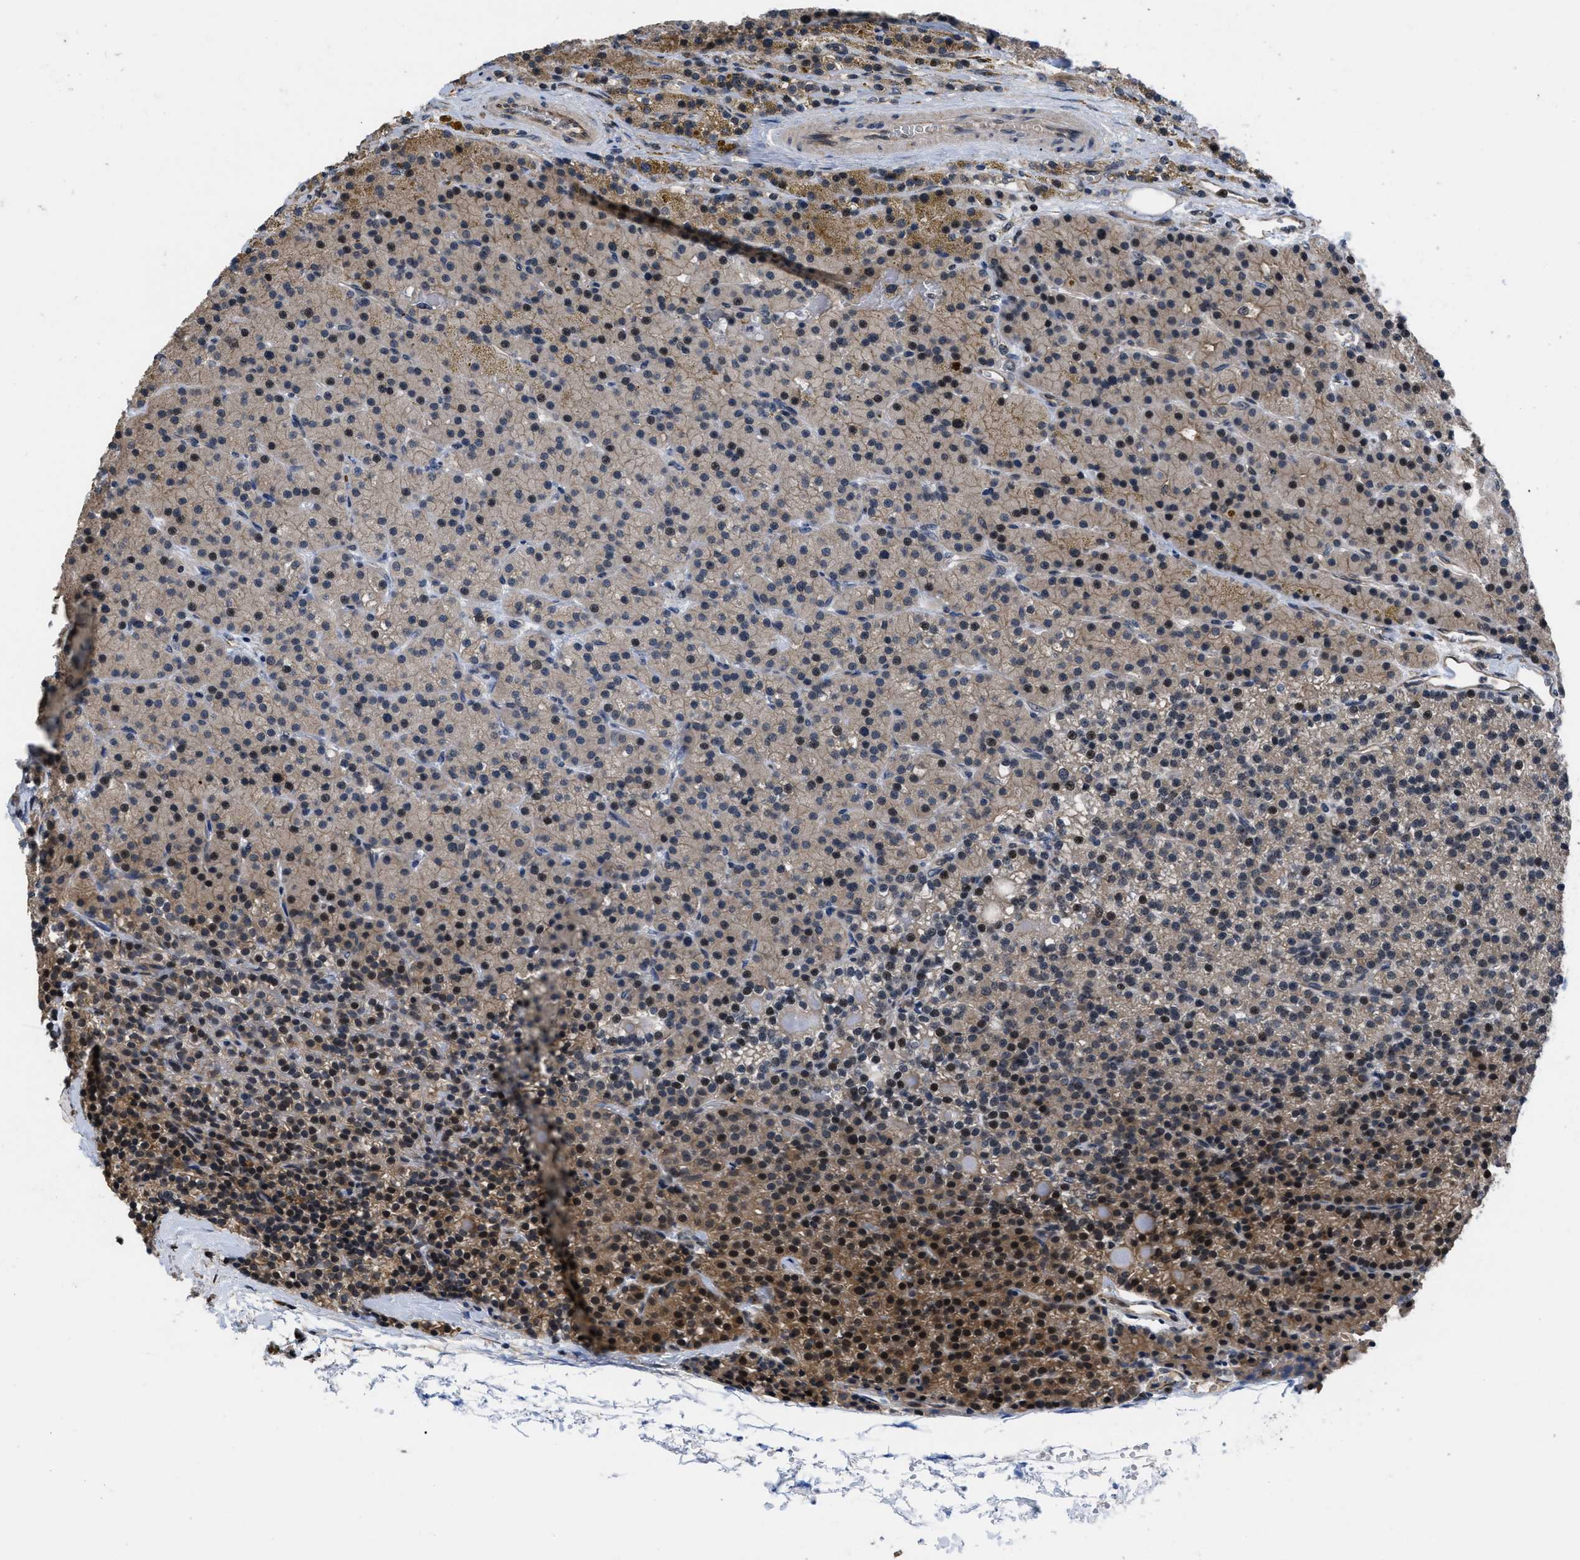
{"staining": {"intensity": "moderate", "quantity": ">75%", "location": "cytoplasmic/membranous,nuclear"}, "tissue": "parathyroid gland", "cell_type": "Glandular cells", "image_type": "normal", "snomed": [{"axis": "morphology", "description": "Normal tissue, NOS"}, {"axis": "morphology", "description": "Adenoma, NOS"}, {"axis": "topography", "description": "Parathyroid gland"}], "caption": "Moderate cytoplasmic/membranous,nuclear staining for a protein is present in approximately >75% of glandular cells of unremarkable parathyroid gland using IHC.", "gene": "DNAJC14", "patient": {"sex": "male", "age": 75}}